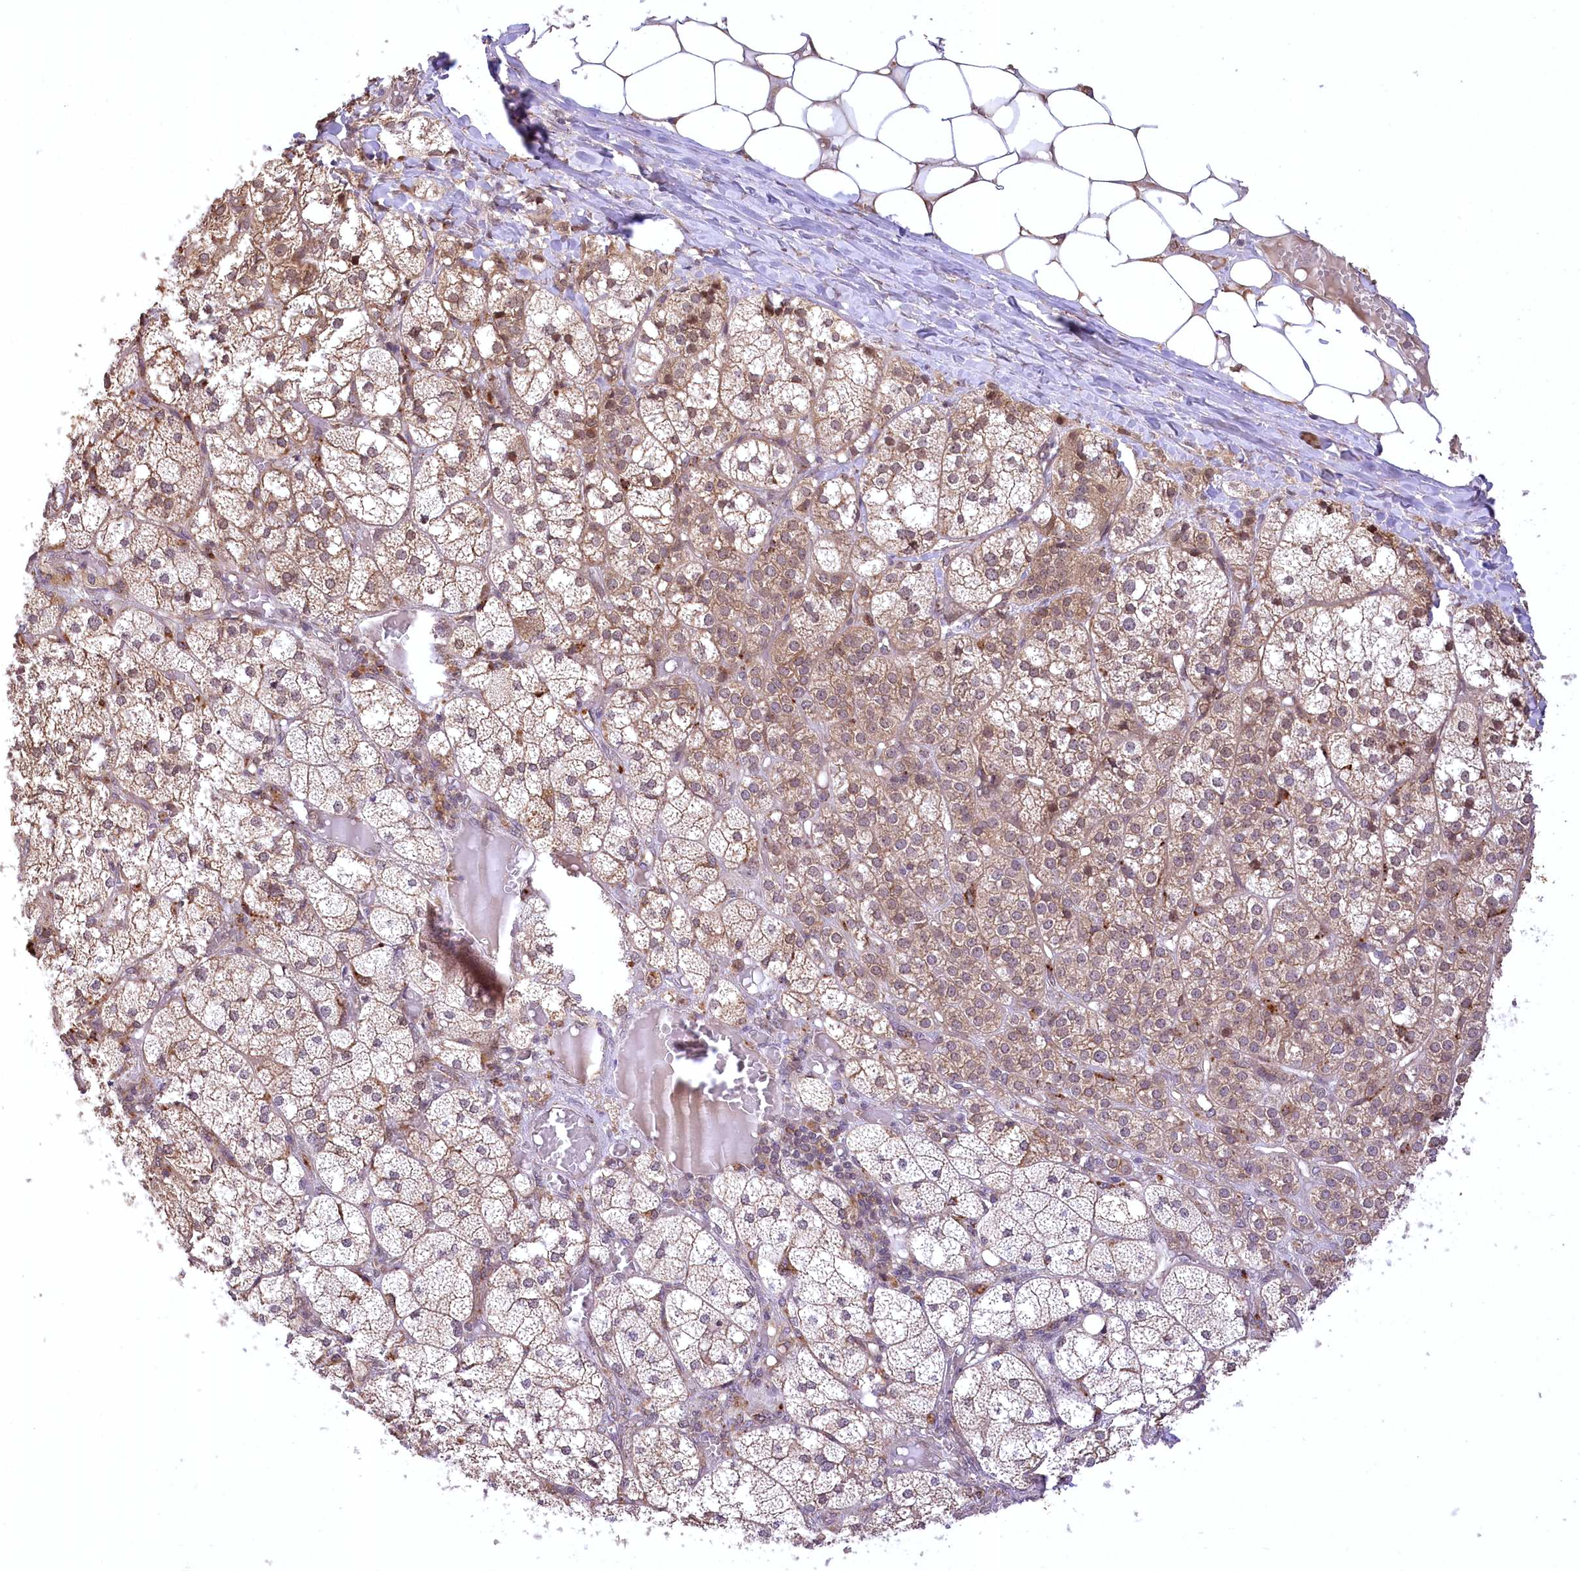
{"staining": {"intensity": "moderate", "quantity": ">75%", "location": "cytoplasmic/membranous,nuclear"}, "tissue": "adrenal gland", "cell_type": "Glandular cells", "image_type": "normal", "snomed": [{"axis": "morphology", "description": "Normal tissue, NOS"}, {"axis": "topography", "description": "Adrenal gland"}], "caption": "Protein expression by immunohistochemistry exhibits moderate cytoplasmic/membranous,nuclear positivity in about >75% of glandular cells in unremarkable adrenal gland.", "gene": "SERGEF", "patient": {"sex": "female", "age": 61}}